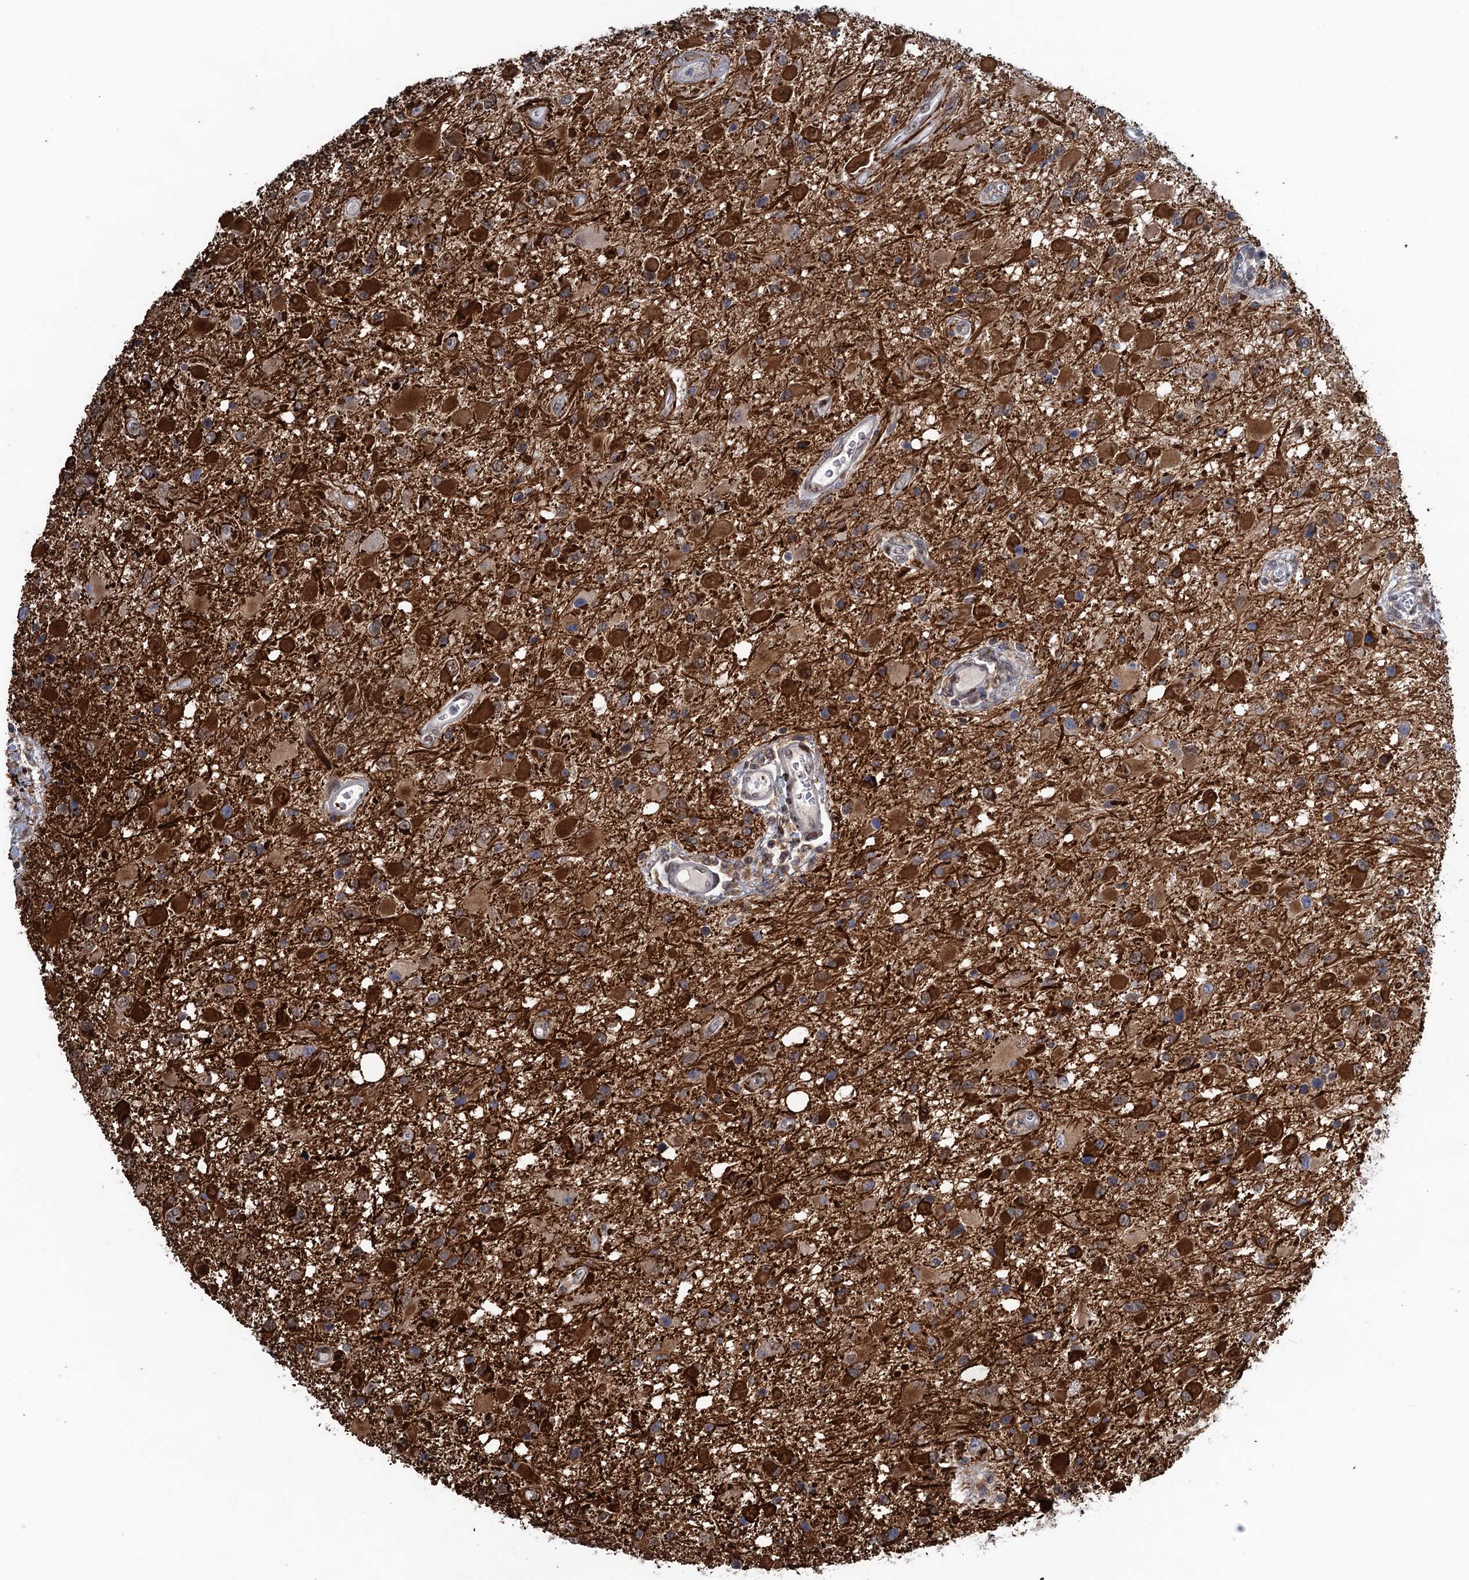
{"staining": {"intensity": "strong", "quantity": ">75%", "location": "cytoplasmic/membranous"}, "tissue": "glioma", "cell_type": "Tumor cells", "image_type": "cancer", "snomed": [{"axis": "morphology", "description": "Glioma, malignant, High grade"}, {"axis": "topography", "description": "Brain"}], "caption": "Strong cytoplasmic/membranous protein expression is seen in approximately >75% of tumor cells in glioma.", "gene": "SAE1", "patient": {"sex": "male", "age": 53}}